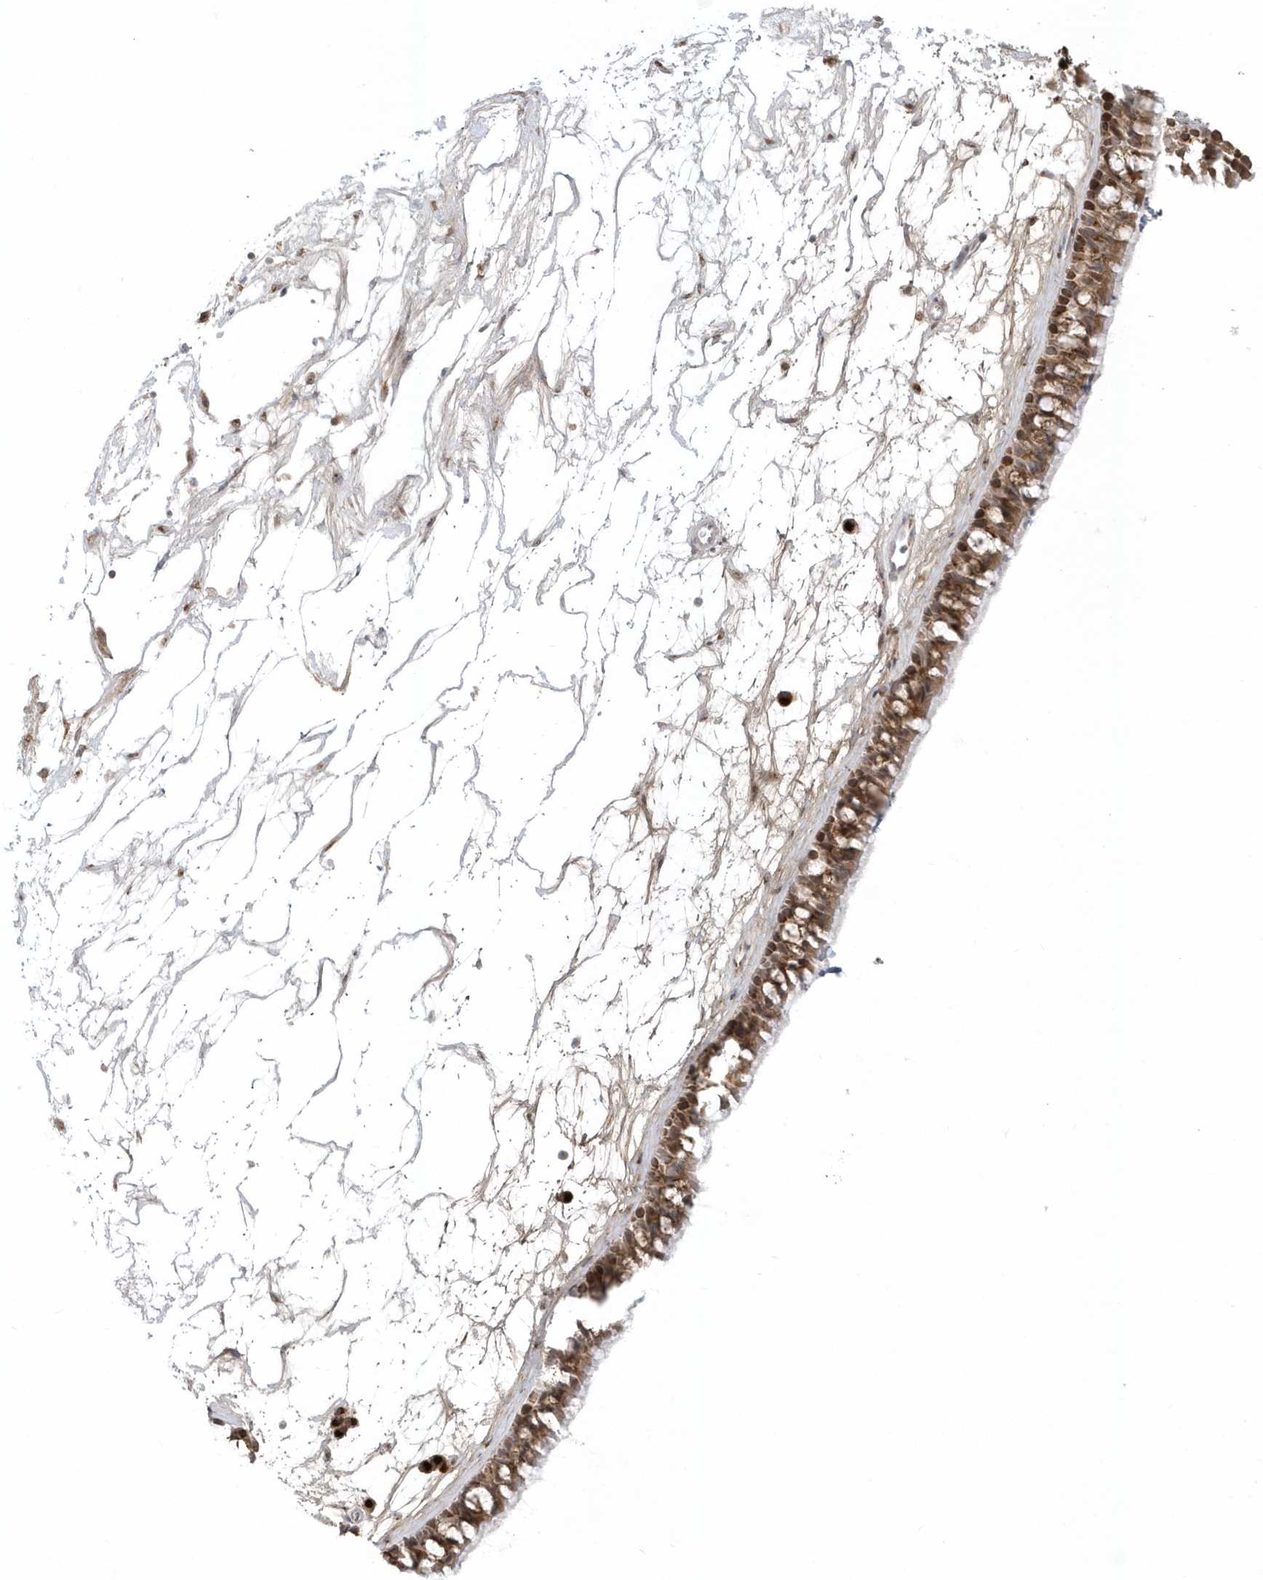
{"staining": {"intensity": "strong", "quantity": ">75%", "location": "cytoplasmic/membranous"}, "tissue": "nasopharynx", "cell_type": "Respiratory epithelial cells", "image_type": "normal", "snomed": [{"axis": "morphology", "description": "Normal tissue, NOS"}, {"axis": "topography", "description": "Nasopharynx"}], "caption": "Brown immunohistochemical staining in benign human nasopharynx shows strong cytoplasmic/membranous positivity in about >75% of respiratory epithelial cells. The staining is performed using DAB brown chromogen to label protein expression. The nuclei are counter-stained blue using hematoxylin.", "gene": "DHFR", "patient": {"sex": "male", "age": 64}}